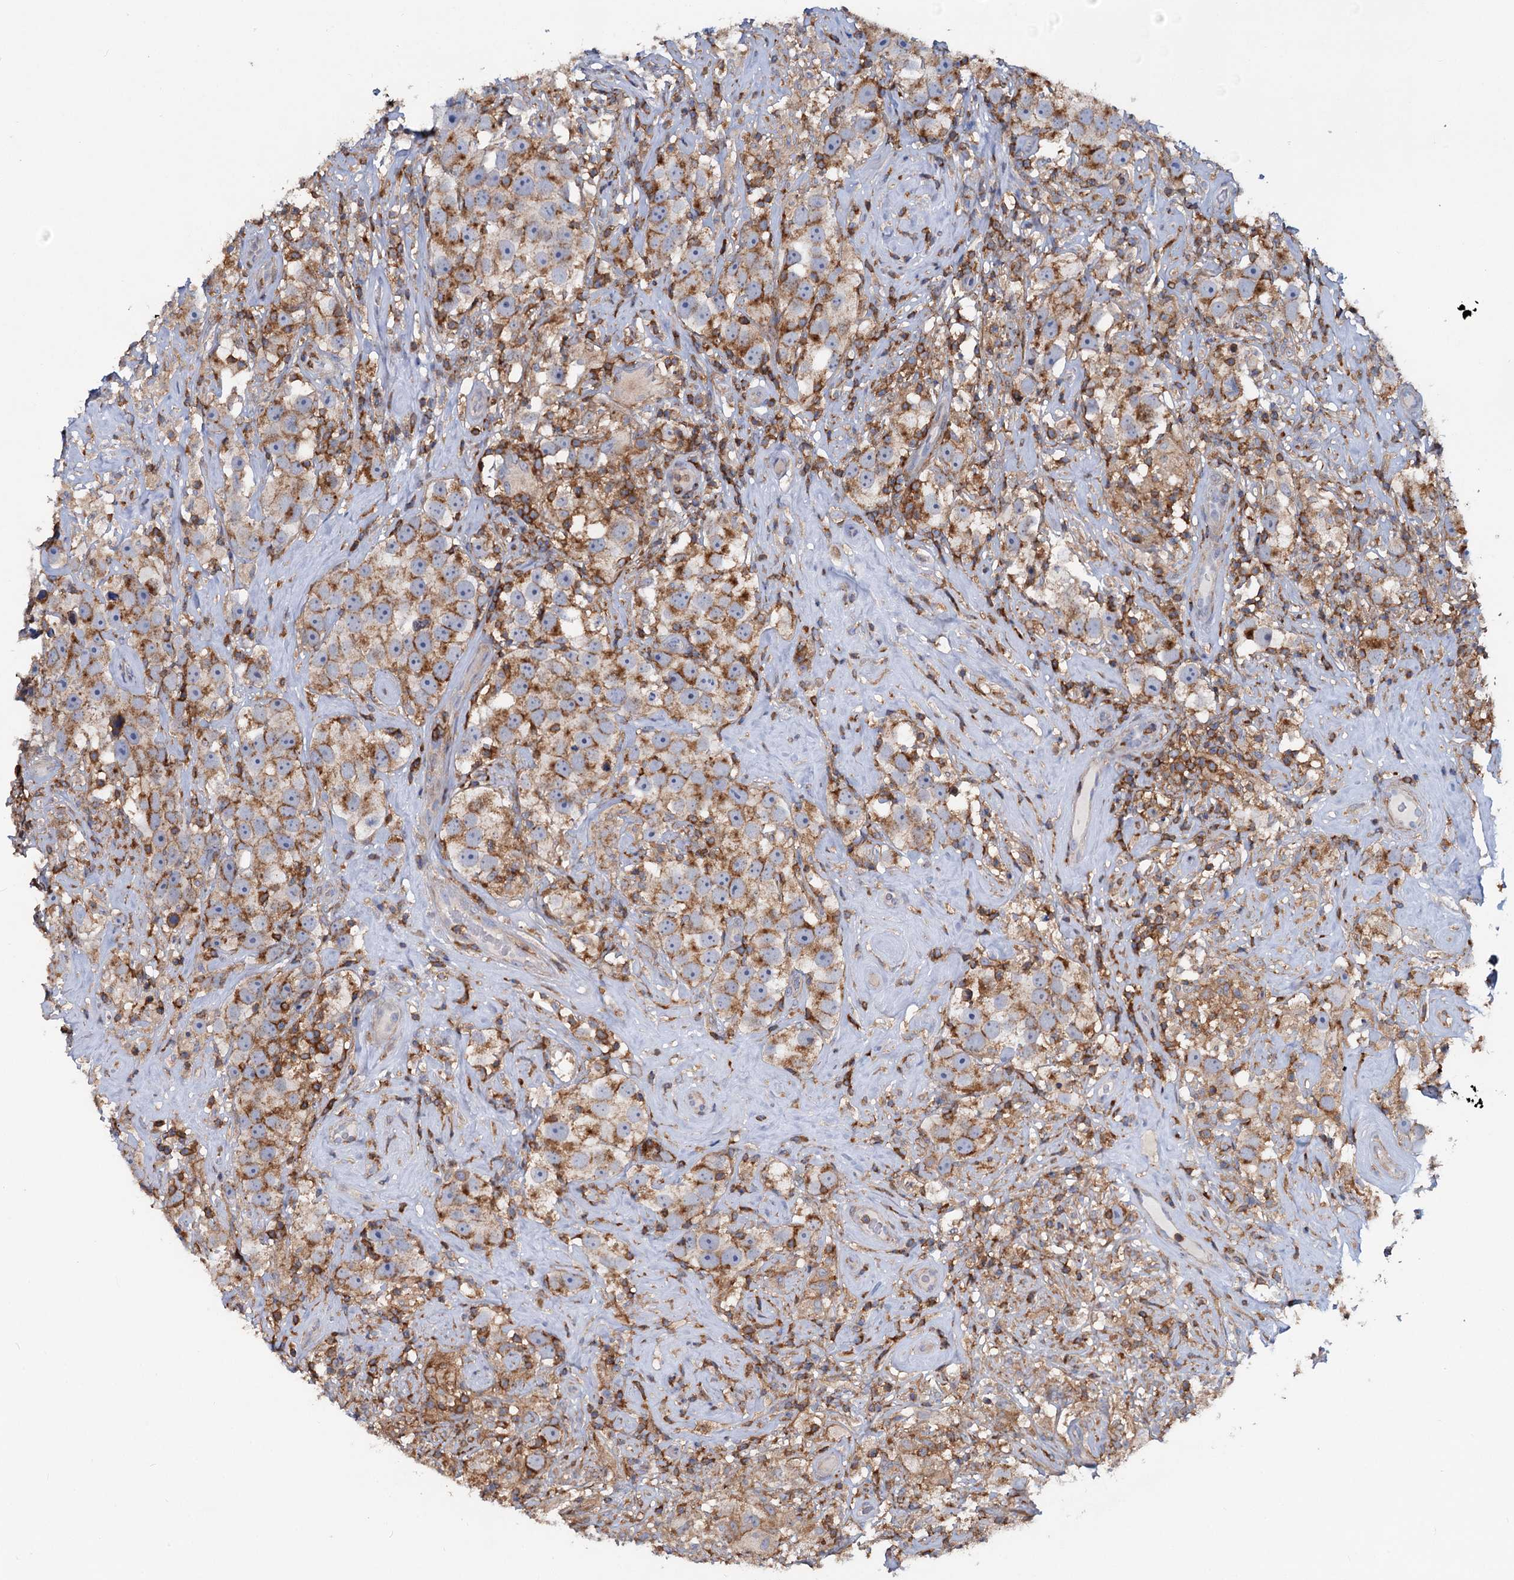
{"staining": {"intensity": "moderate", "quantity": ">75%", "location": "cytoplasmic/membranous"}, "tissue": "testis cancer", "cell_type": "Tumor cells", "image_type": "cancer", "snomed": [{"axis": "morphology", "description": "Seminoma, NOS"}, {"axis": "topography", "description": "Testis"}], "caption": "A brown stain shows moderate cytoplasmic/membranous expression of a protein in seminoma (testis) tumor cells.", "gene": "LRCH4", "patient": {"sex": "male", "age": 49}}